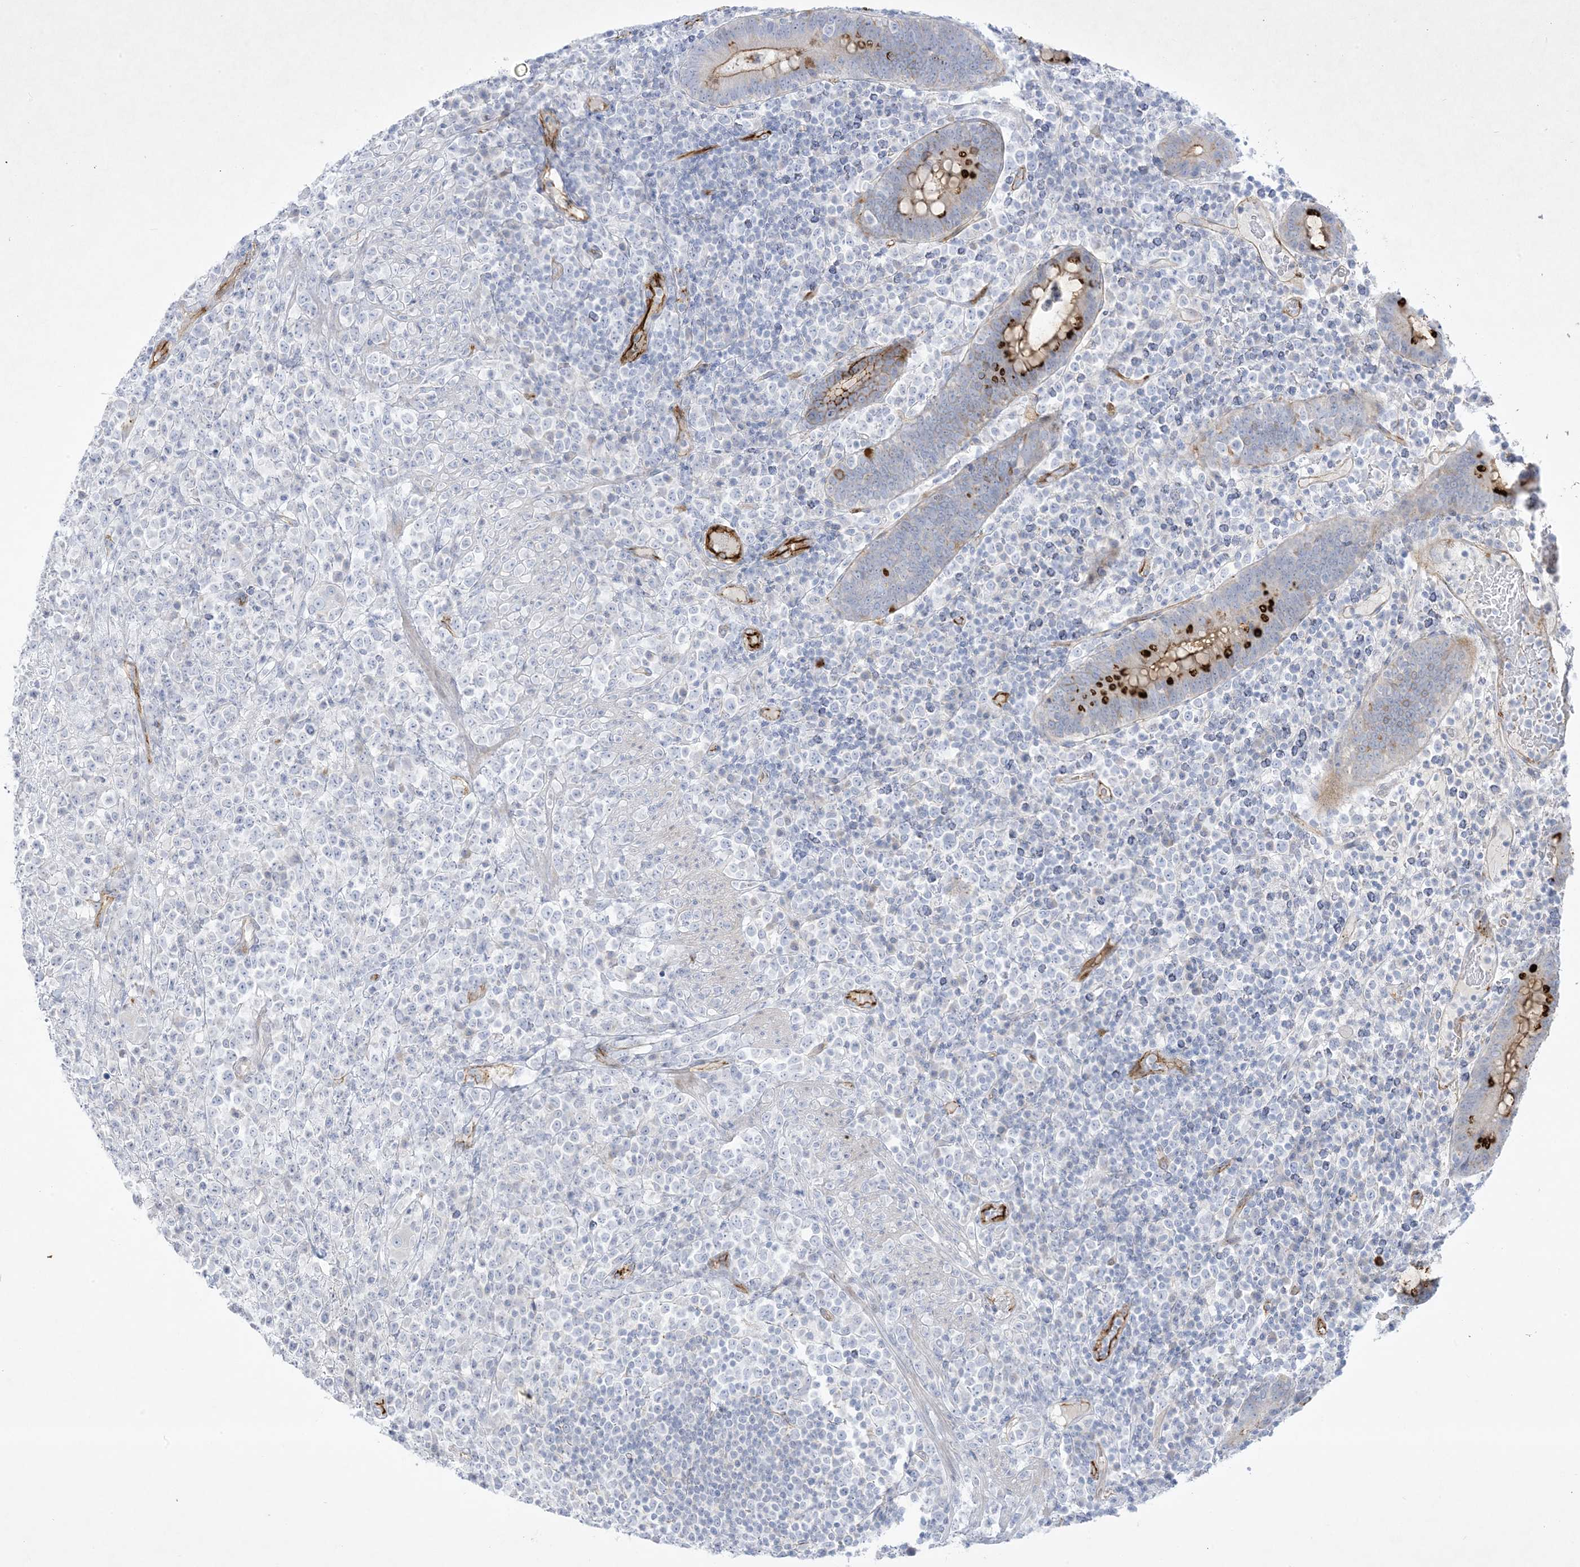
{"staining": {"intensity": "negative", "quantity": "none", "location": "none"}, "tissue": "lymphoma", "cell_type": "Tumor cells", "image_type": "cancer", "snomed": [{"axis": "morphology", "description": "Malignant lymphoma, non-Hodgkin's type, High grade"}, {"axis": "topography", "description": "Colon"}], "caption": "A photomicrograph of human malignant lymphoma, non-Hodgkin's type (high-grade) is negative for staining in tumor cells. Nuclei are stained in blue.", "gene": "B3GNT7", "patient": {"sex": "female", "age": 53}}